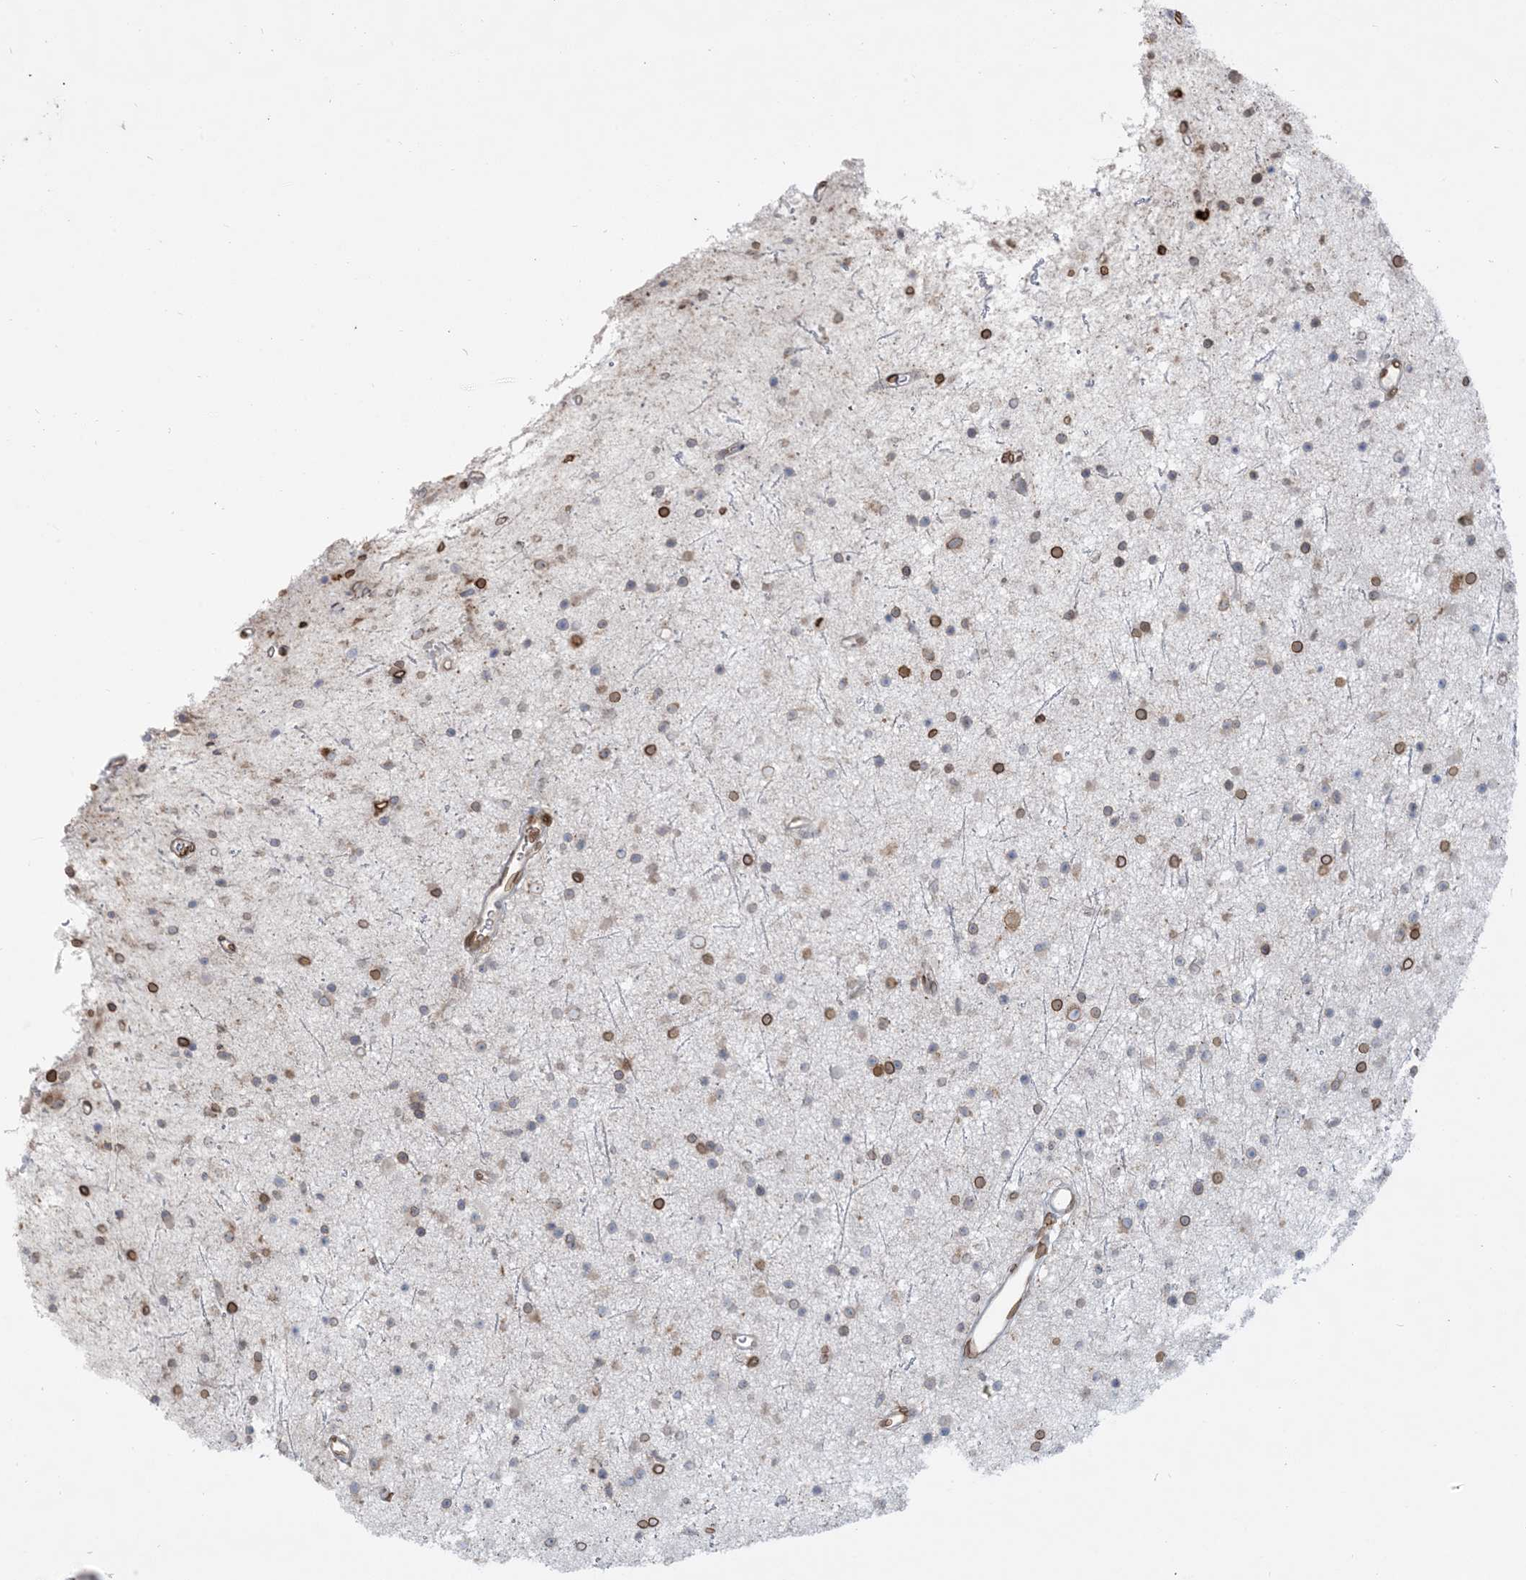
{"staining": {"intensity": "moderate", "quantity": "25%-75%", "location": "cytoplasmic/membranous,nuclear"}, "tissue": "glioma", "cell_type": "Tumor cells", "image_type": "cancer", "snomed": [{"axis": "morphology", "description": "Glioma, malignant, Low grade"}, {"axis": "topography", "description": "Cerebral cortex"}], "caption": "An image showing moderate cytoplasmic/membranous and nuclear staining in approximately 25%-75% of tumor cells in glioma, as visualized by brown immunohistochemical staining.", "gene": "WWP1", "patient": {"sex": "female", "age": 39}}